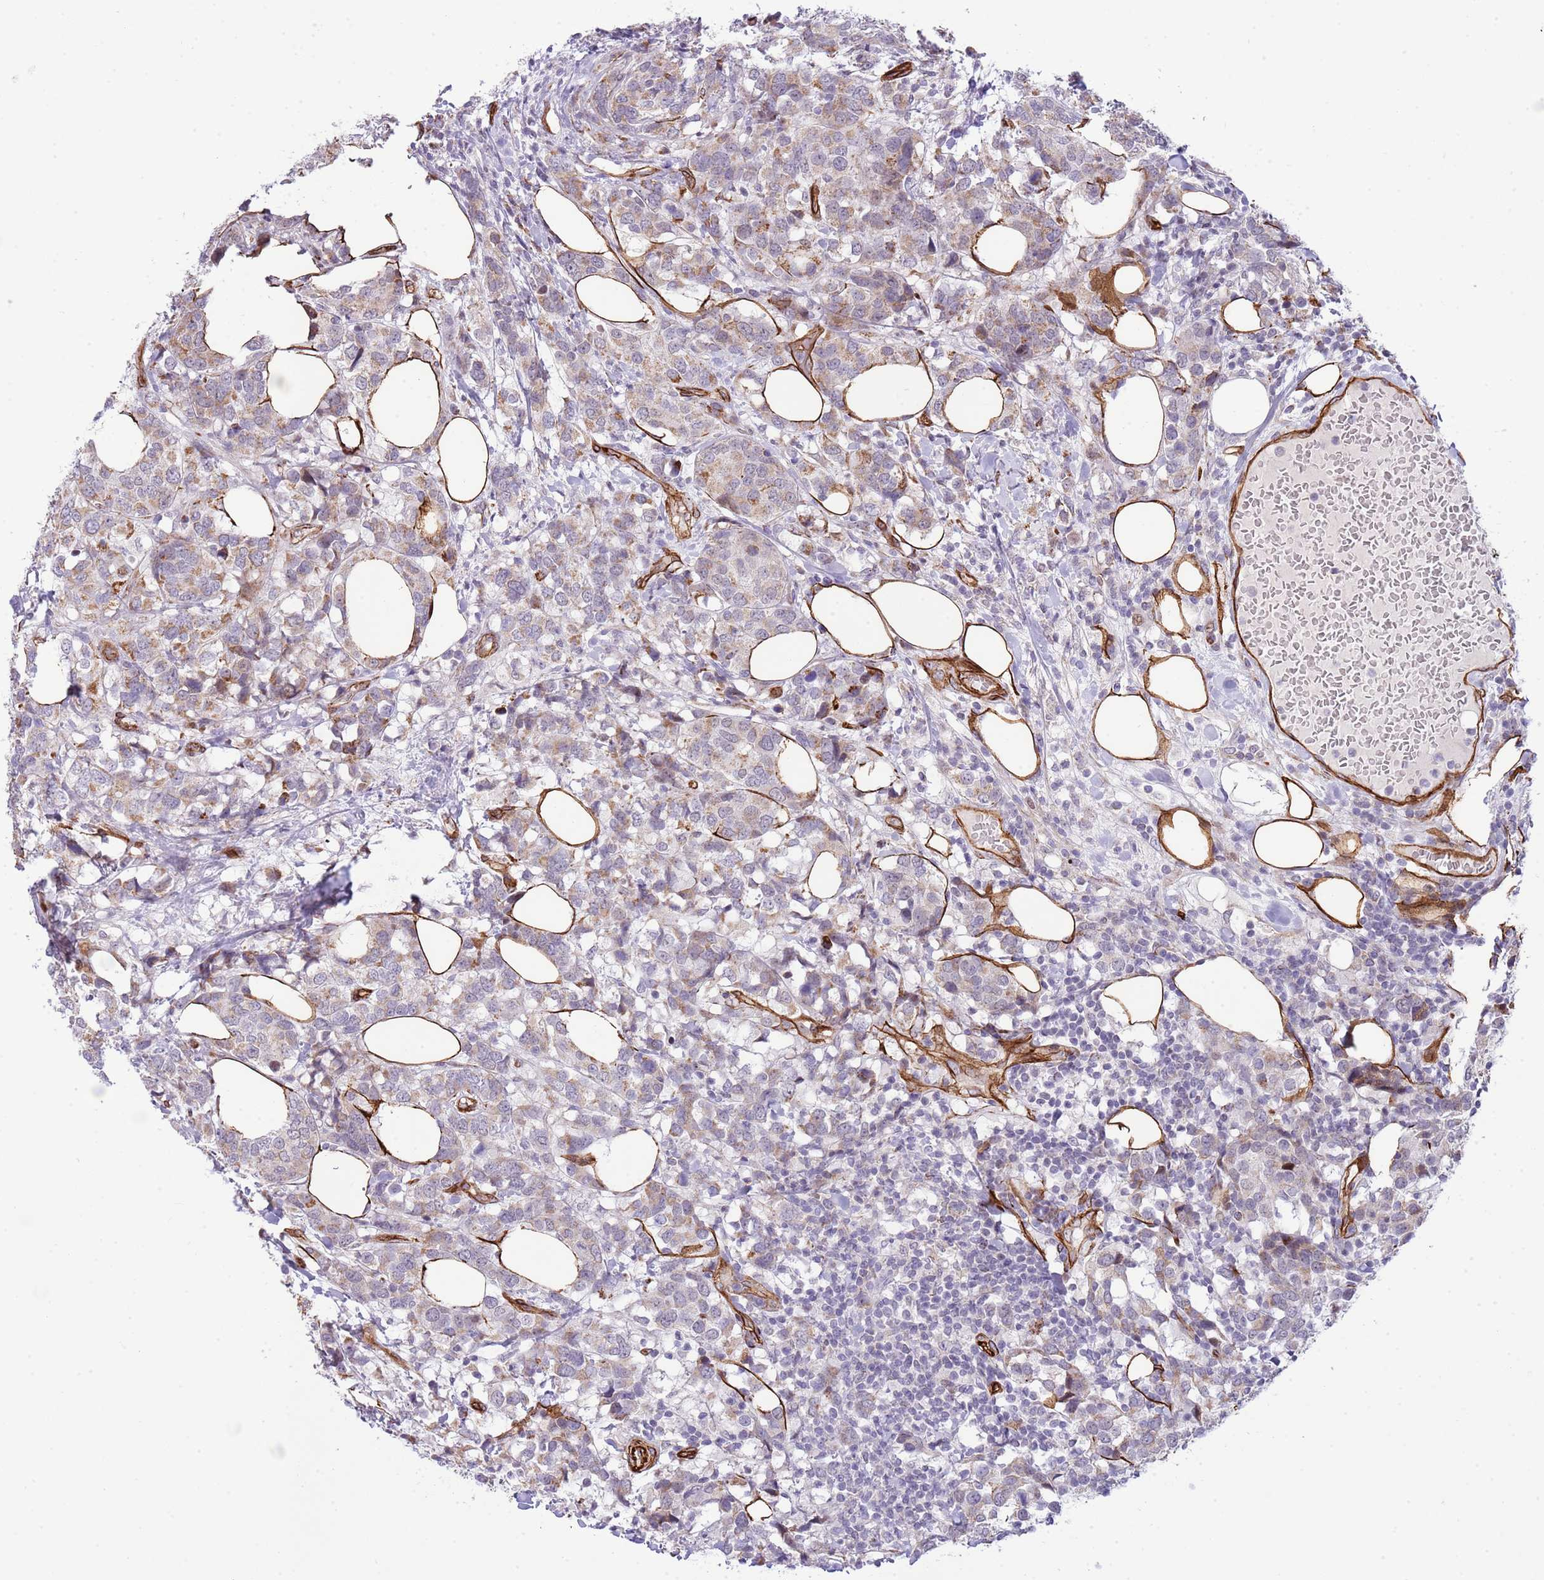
{"staining": {"intensity": "weak", "quantity": ">75%", "location": "cytoplasmic/membranous"}, "tissue": "breast cancer", "cell_type": "Tumor cells", "image_type": "cancer", "snomed": [{"axis": "morphology", "description": "Lobular carcinoma"}, {"axis": "topography", "description": "Breast"}], "caption": "This image demonstrates breast lobular carcinoma stained with IHC to label a protein in brown. The cytoplasmic/membranous of tumor cells show weak positivity for the protein. Nuclei are counter-stained blue.", "gene": "NEK3", "patient": {"sex": "female", "age": 59}}